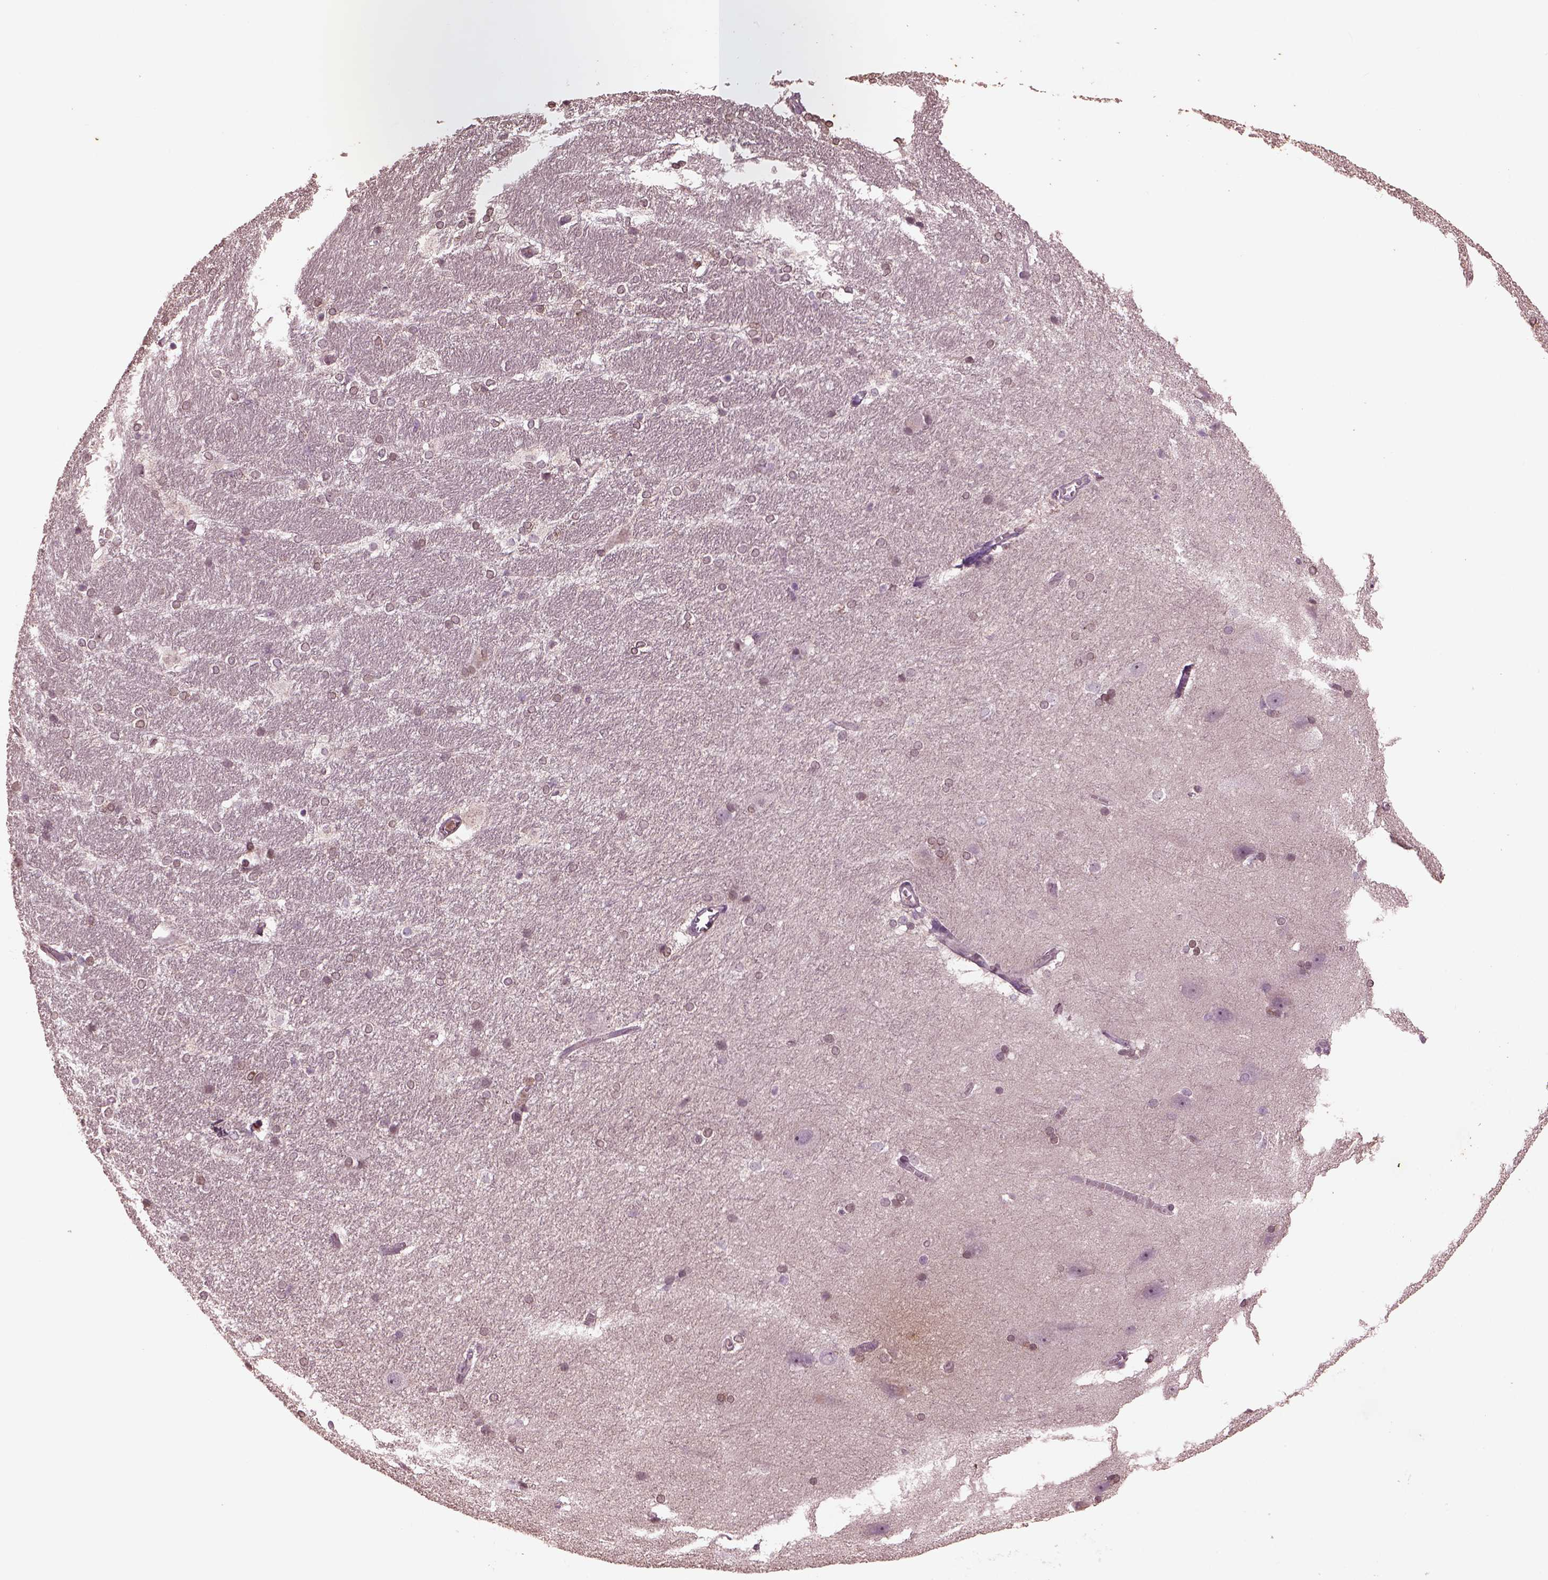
{"staining": {"intensity": "weak", "quantity": "<25%", "location": "cytoplasmic/membranous"}, "tissue": "hippocampus", "cell_type": "Glial cells", "image_type": "normal", "snomed": [{"axis": "morphology", "description": "Normal tissue, NOS"}, {"axis": "topography", "description": "Cerebral cortex"}, {"axis": "topography", "description": "Hippocampus"}], "caption": "An immunohistochemistry micrograph of benign hippocampus is shown. There is no staining in glial cells of hippocampus. (Brightfield microscopy of DAB (3,3'-diaminobenzidine) IHC at high magnification).", "gene": "PTX4", "patient": {"sex": "female", "age": 19}}